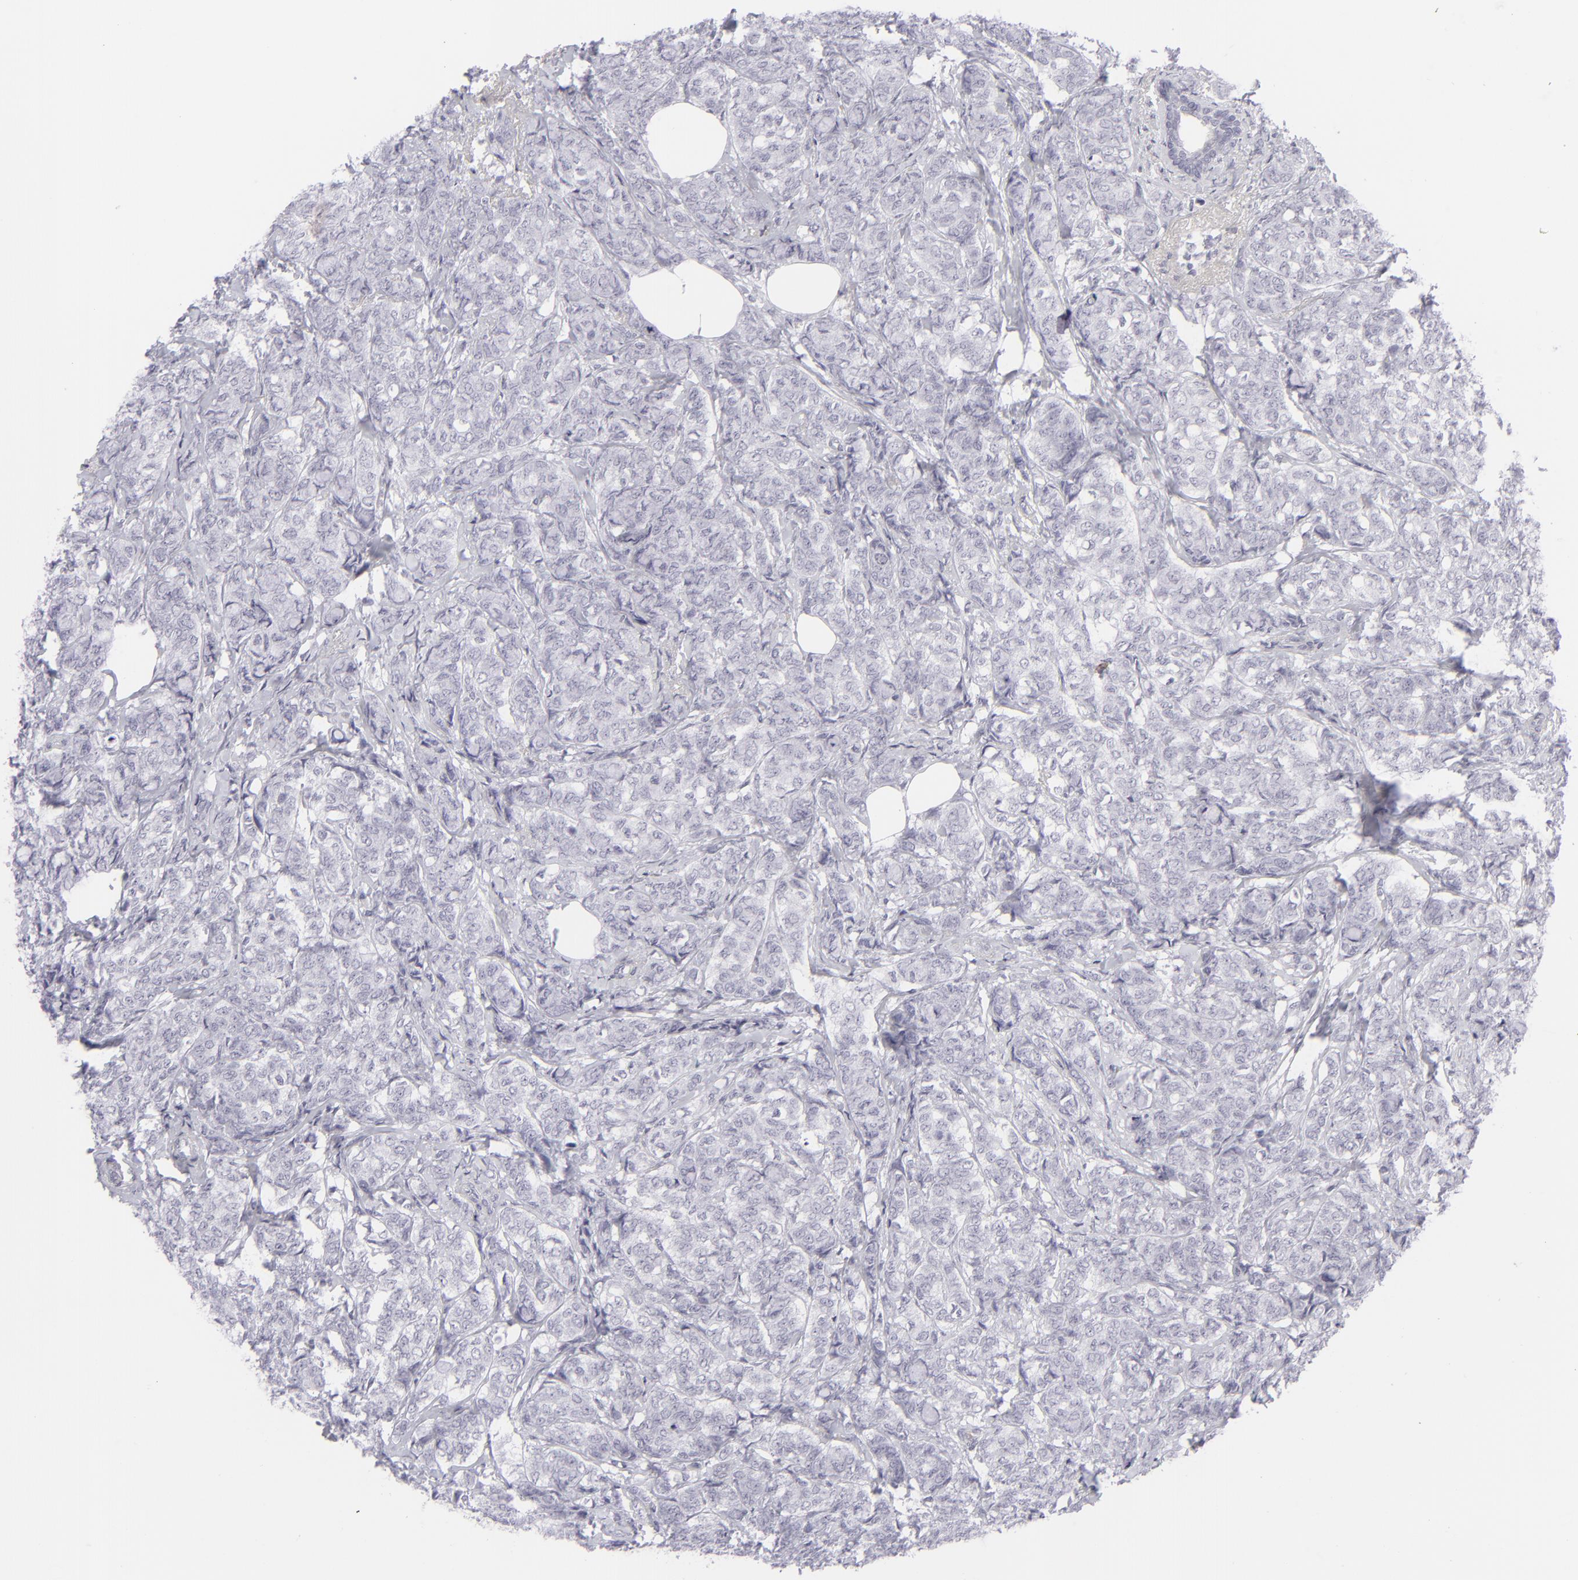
{"staining": {"intensity": "negative", "quantity": "none", "location": "none"}, "tissue": "breast cancer", "cell_type": "Tumor cells", "image_type": "cancer", "snomed": [{"axis": "morphology", "description": "Lobular carcinoma"}, {"axis": "topography", "description": "Breast"}], "caption": "Photomicrograph shows no protein staining in tumor cells of breast cancer tissue.", "gene": "CD7", "patient": {"sex": "female", "age": 60}}